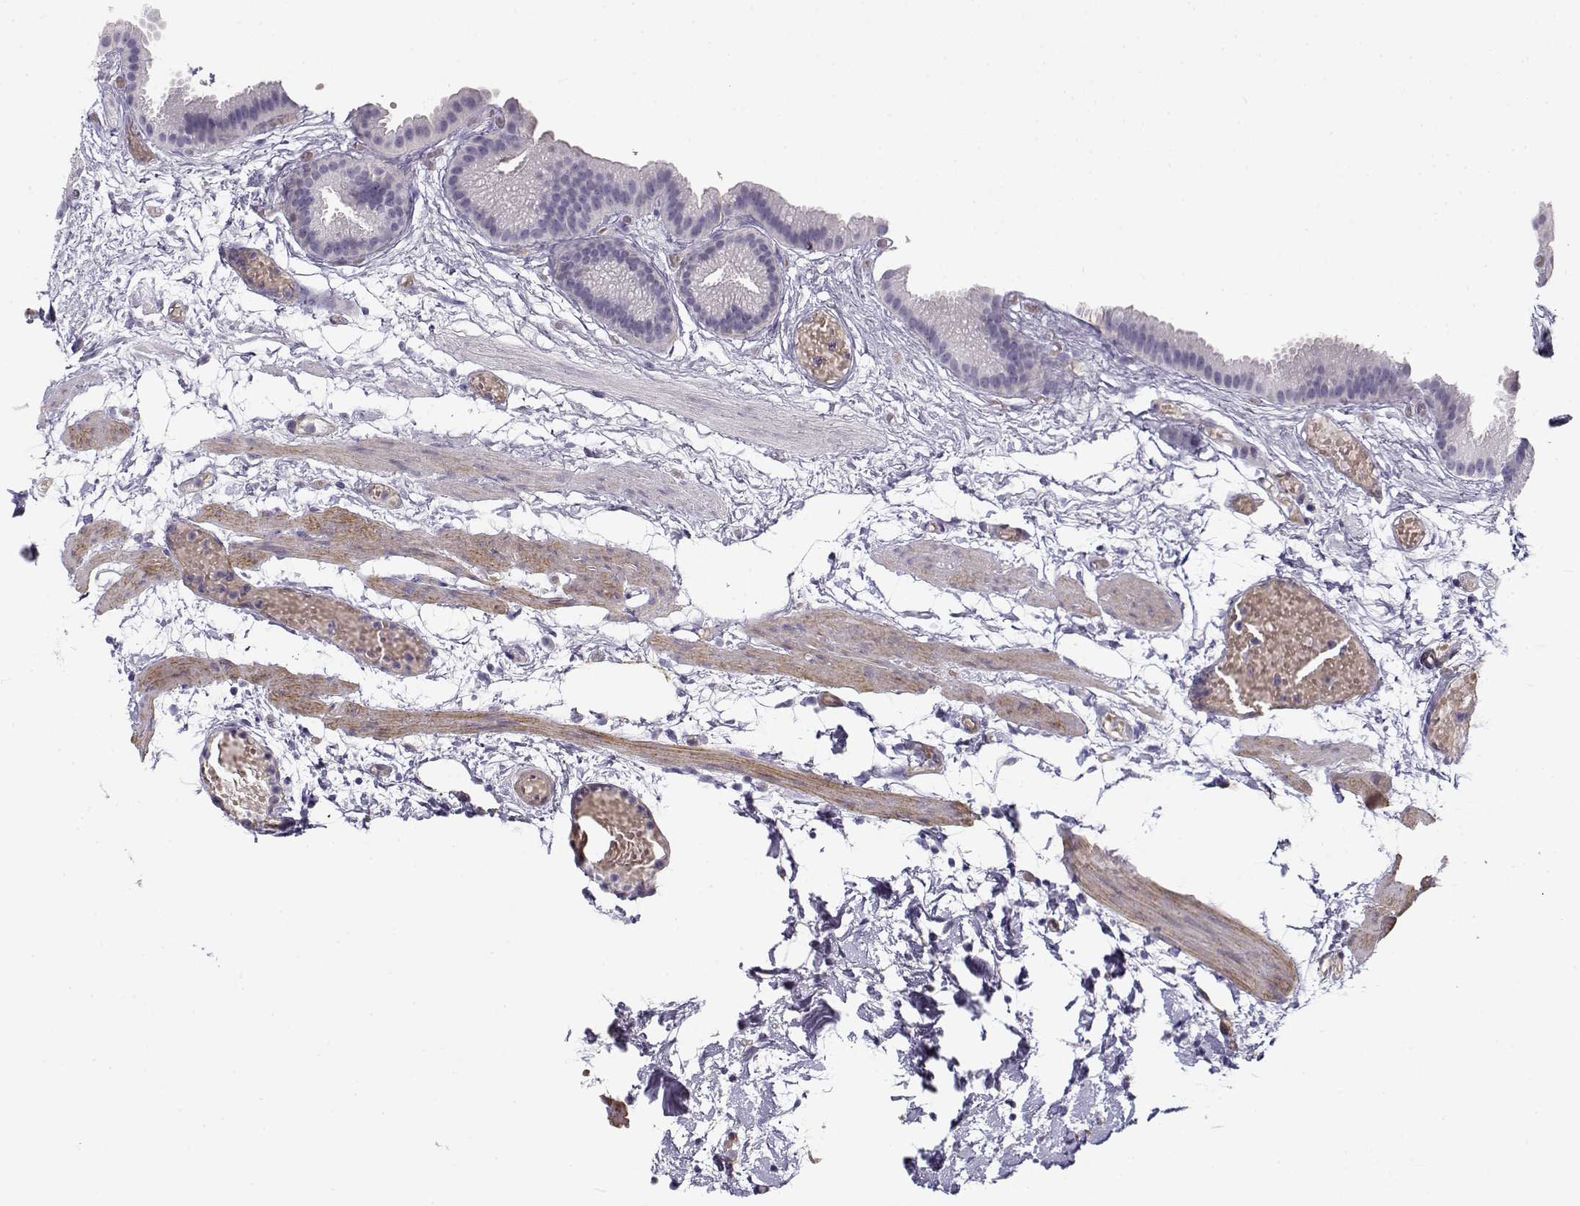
{"staining": {"intensity": "negative", "quantity": "none", "location": "none"}, "tissue": "gallbladder", "cell_type": "Glandular cells", "image_type": "normal", "snomed": [{"axis": "morphology", "description": "Normal tissue, NOS"}, {"axis": "topography", "description": "Gallbladder"}], "caption": "Immunohistochemistry of unremarkable gallbladder reveals no staining in glandular cells. The staining is performed using DAB brown chromogen with nuclei counter-stained in using hematoxylin.", "gene": "MYO1A", "patient": {"sex": "female", "age": 45}}